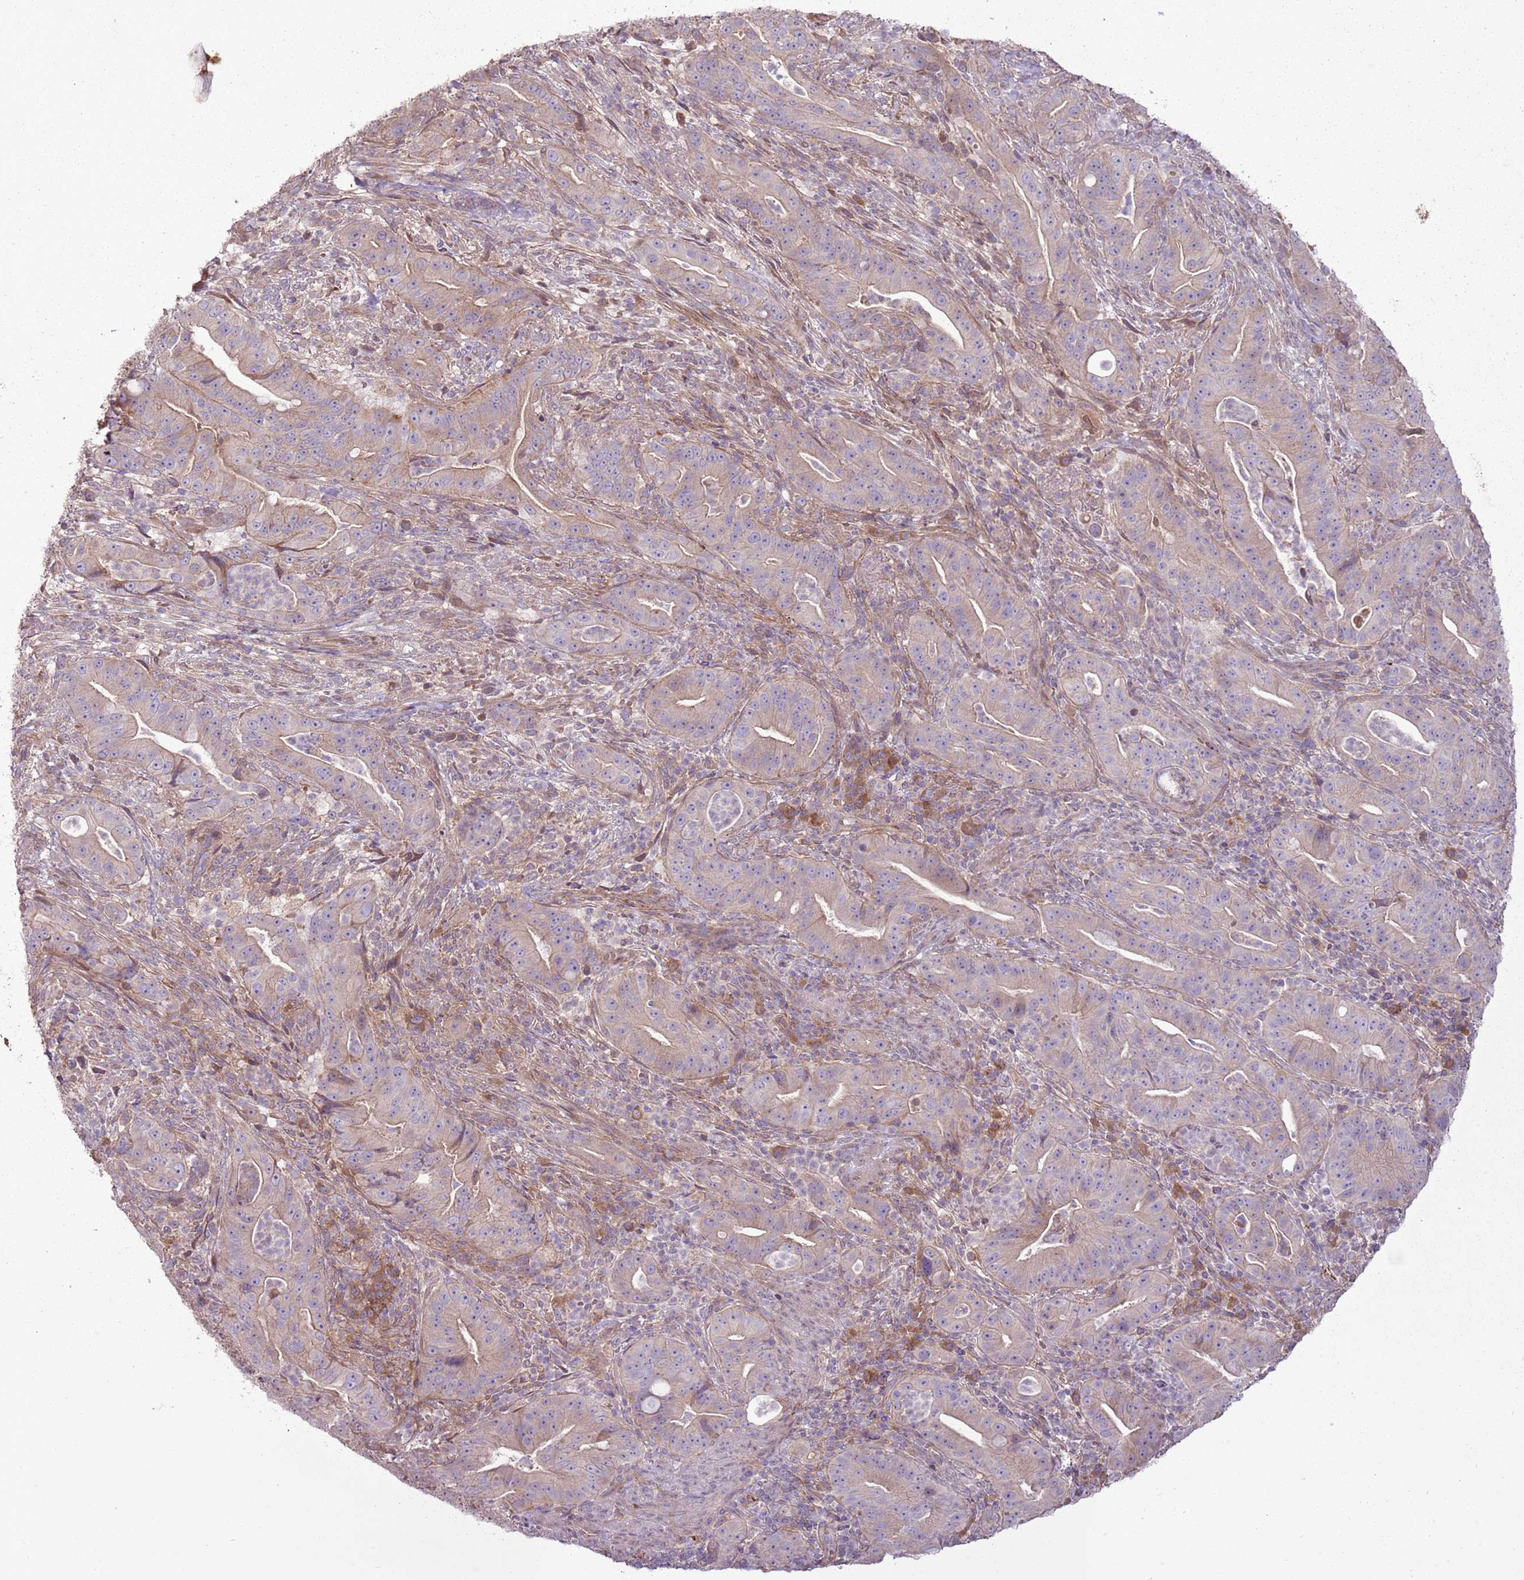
{"staining": {"intensity": "moderate", "quantity": "25%-75%", "location": "cytoplasmic/membranous"}, "tissue": "pancreatic cancer", "cell_type": "Tumor cells", "image_type": "cancer", "snomed": [{"axis": "morphology", "description": "Adenocarcinoma, NOS"}, {"axis": "topography", "description": "Pancreas"}], "caption": "The histopathology image displays immunohistochemical staining of pancreatic adenocarcinoma. There is moderate cytoplasmic/membranous expression is seen in about 25%-75% of tumor cells. Immunohistochemistry stains the protein in brown and the nuclei are stained blue.", "gene": "ANKRD24", "patient": {"sex": "male", "age": 71}}